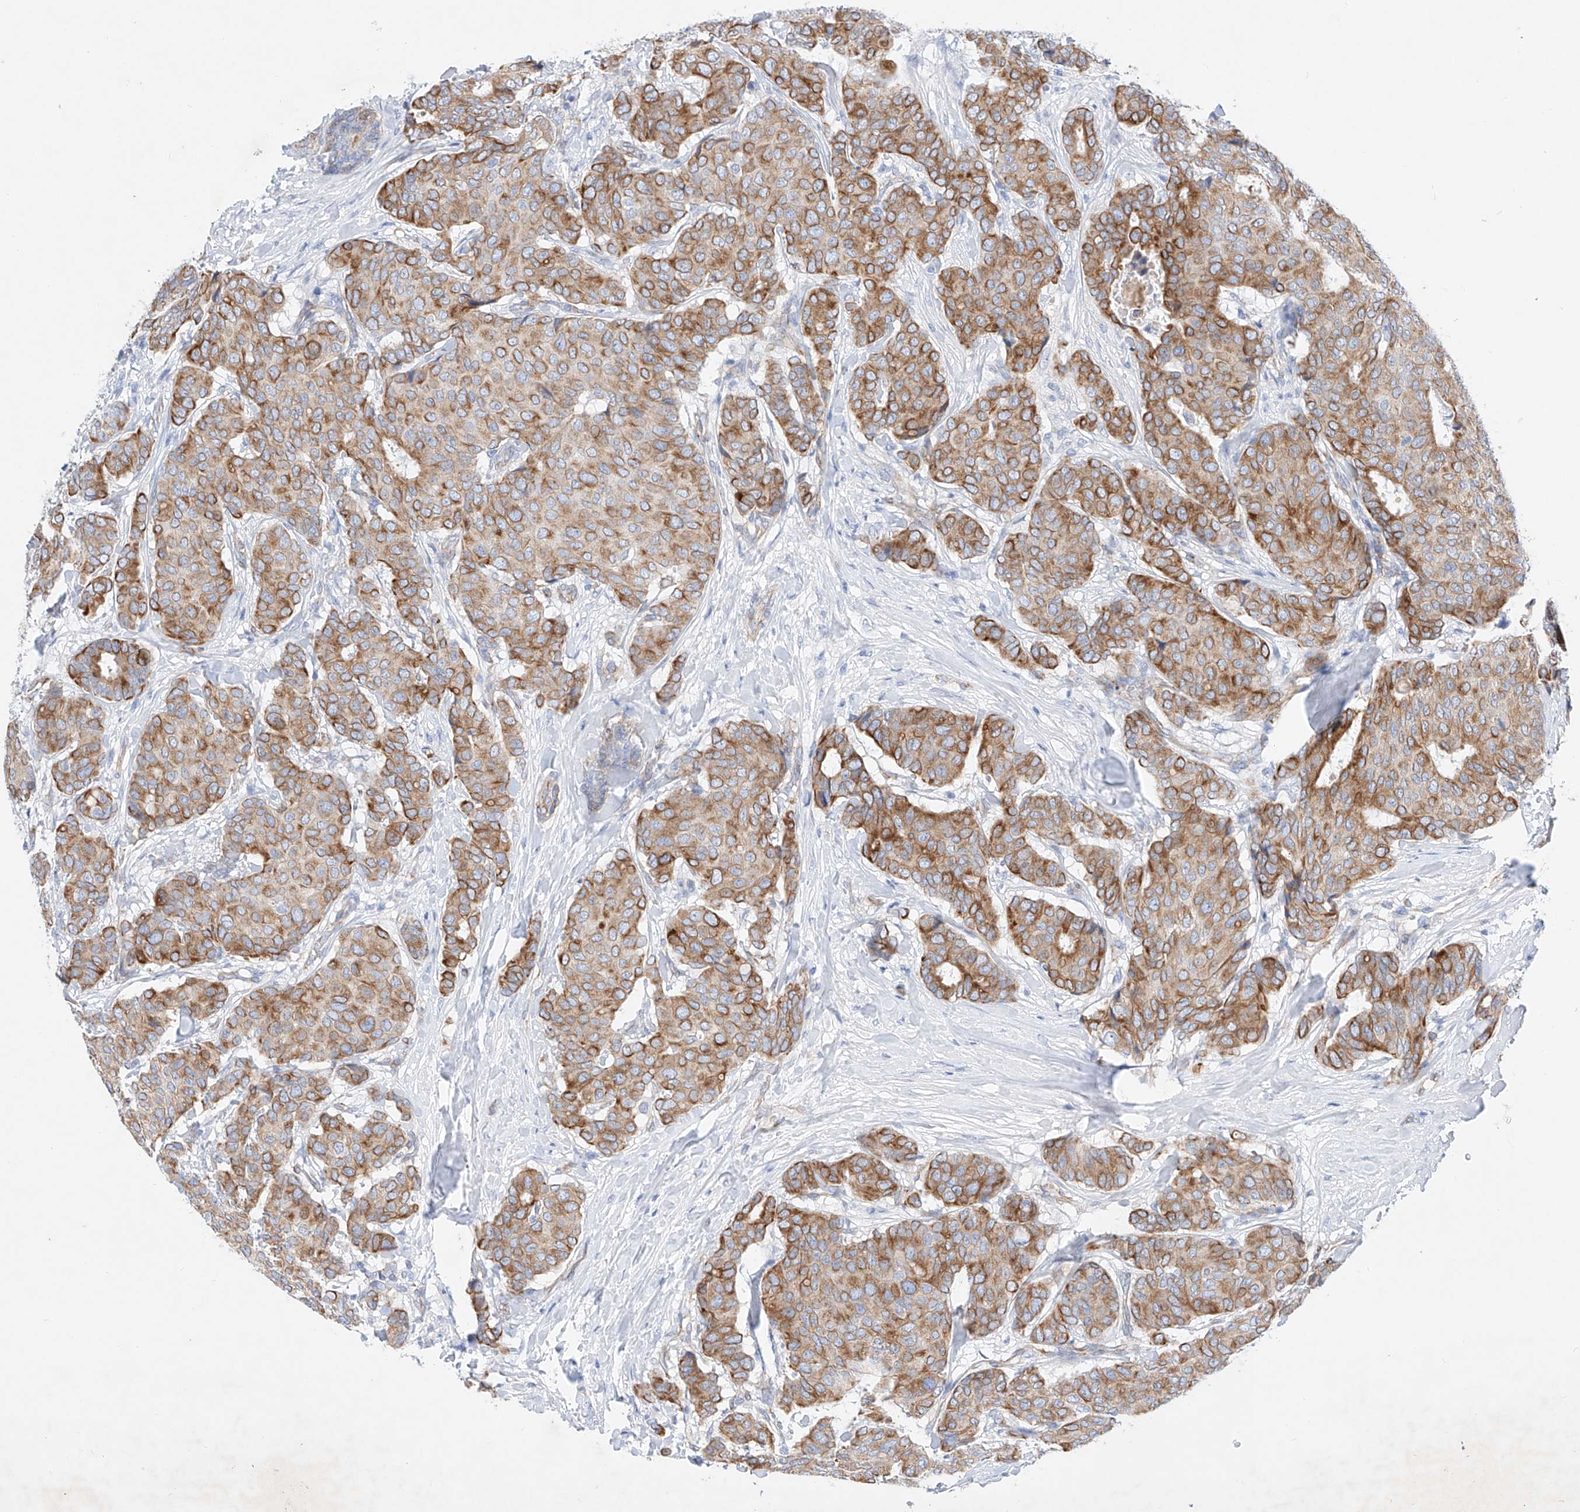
{"staining": {"intensity": "moderate", "quantity": ">75%", "location": "cytoplasmic/membranous"}, "tissue": "breast cancer", "cell_type": "Tumor cells", "image_type": "cancer", "snomed": [{"axis": "morphology", "description": "Duct carcinoma"}, {"axis": "topography", "description": "Breast"}], "caption": "Breast infiltrating ductal carcinoma stained with DAB immunohistochemistry demonstrates medium levels of moderate cytoplasmic/membranous positivity in about >75% of tumor cells. The staining is performed using DAB brown chromogen to label protein expression. The nuclei are counter-stained blue using hematoxylin.", "gene": "SBSPON", "patient": {"sex": "female", "age": 75}}